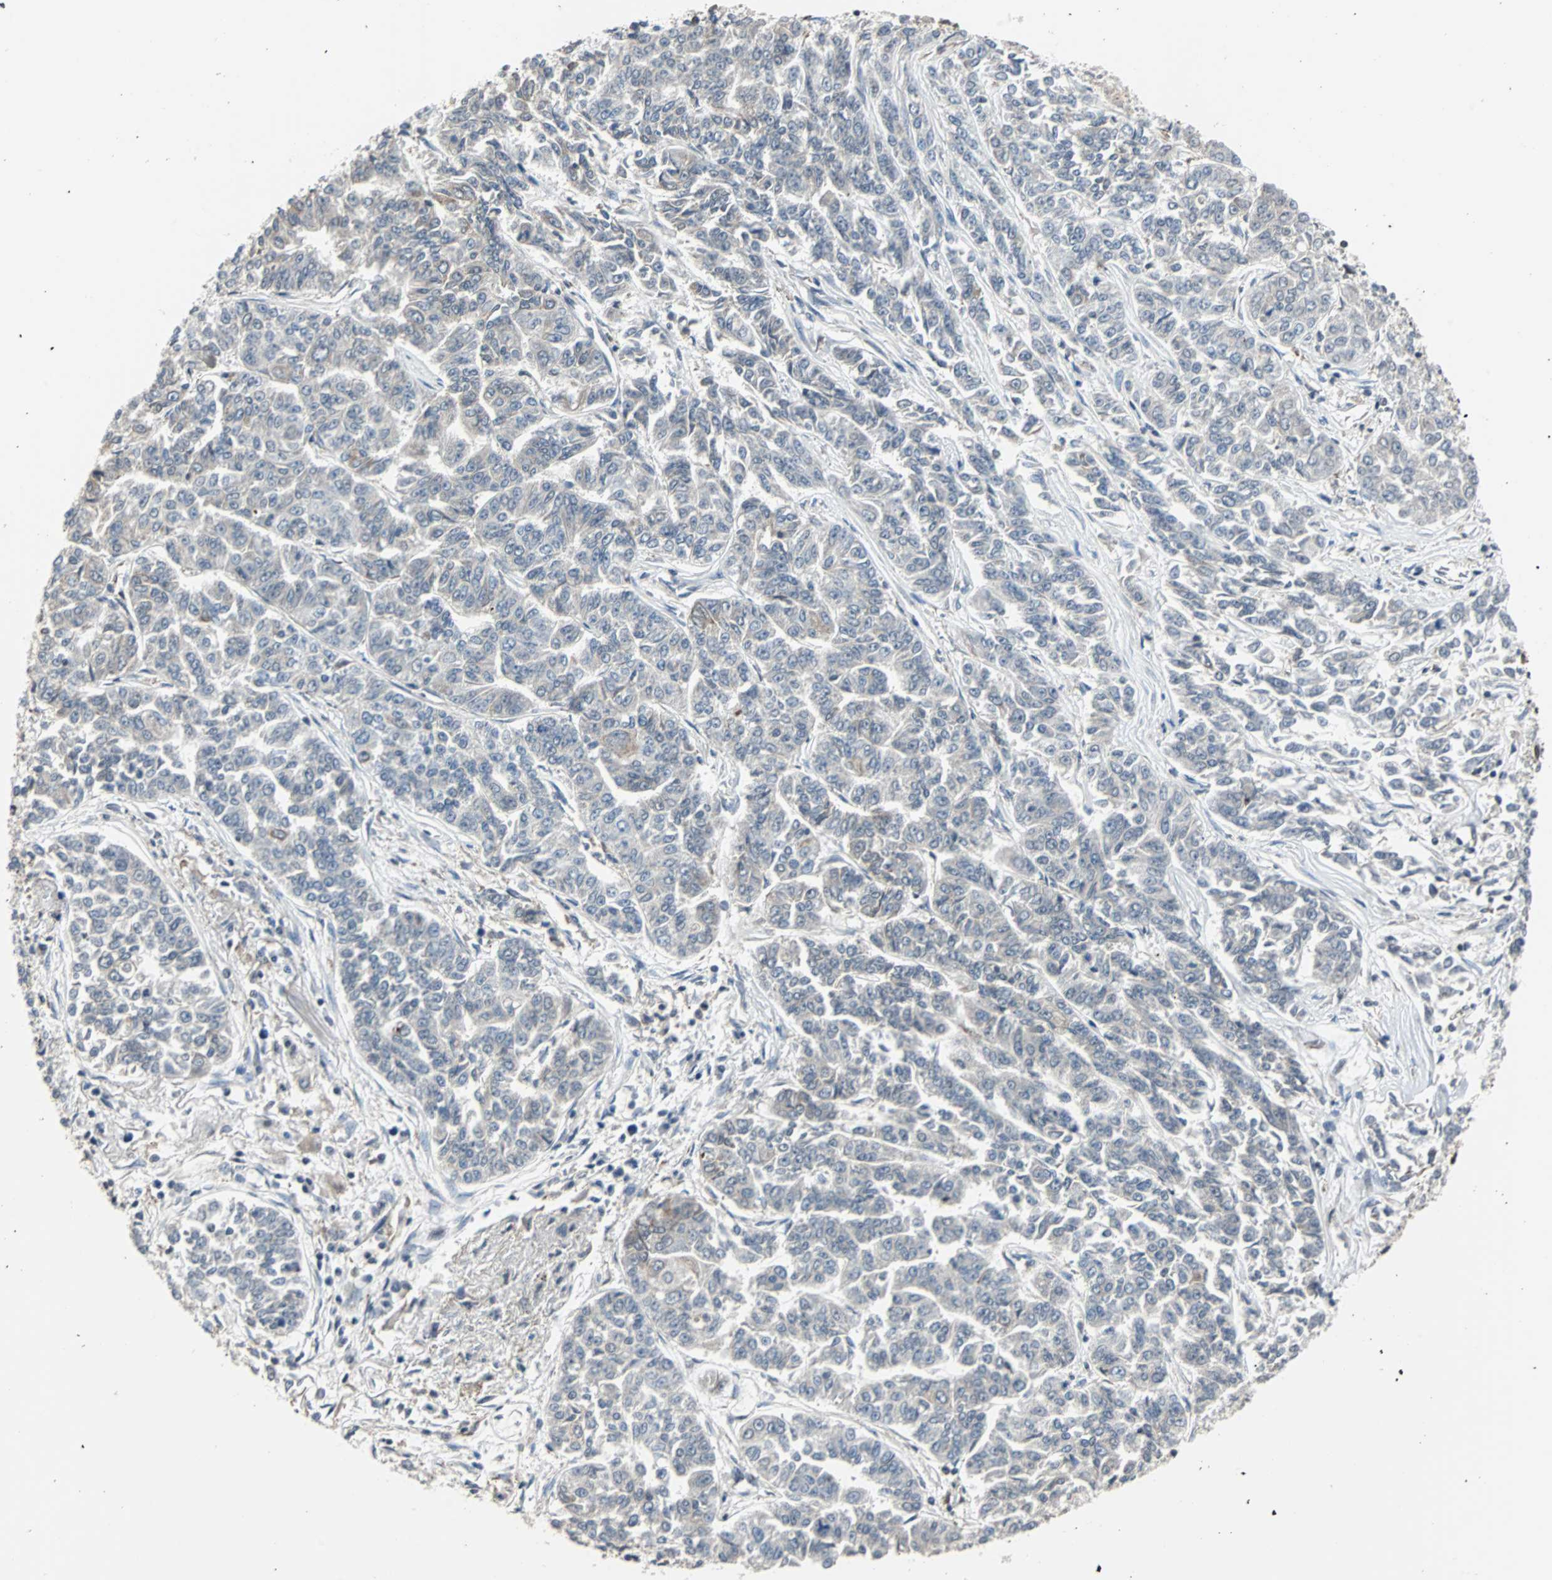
{"staining": {"intensity": "weak", "quantity": "<25%", "location": "cytoplasmic/membranous"}, "tissue": "lung cancer", "cell_type": "Tumor cells", "image_type": "cancer", "snomed": [{"axis": "morphology", "description": "Adenocarcinoma, NOS"}, {"axis": "topography", "description": "Lung"}], "caption": "Immunohistochemistry of adenocarcinoma (lung) exhibits no staining in tumor cells.", "gene": "TERF2IP", "patient": {"sex": "male", "age": 84}}